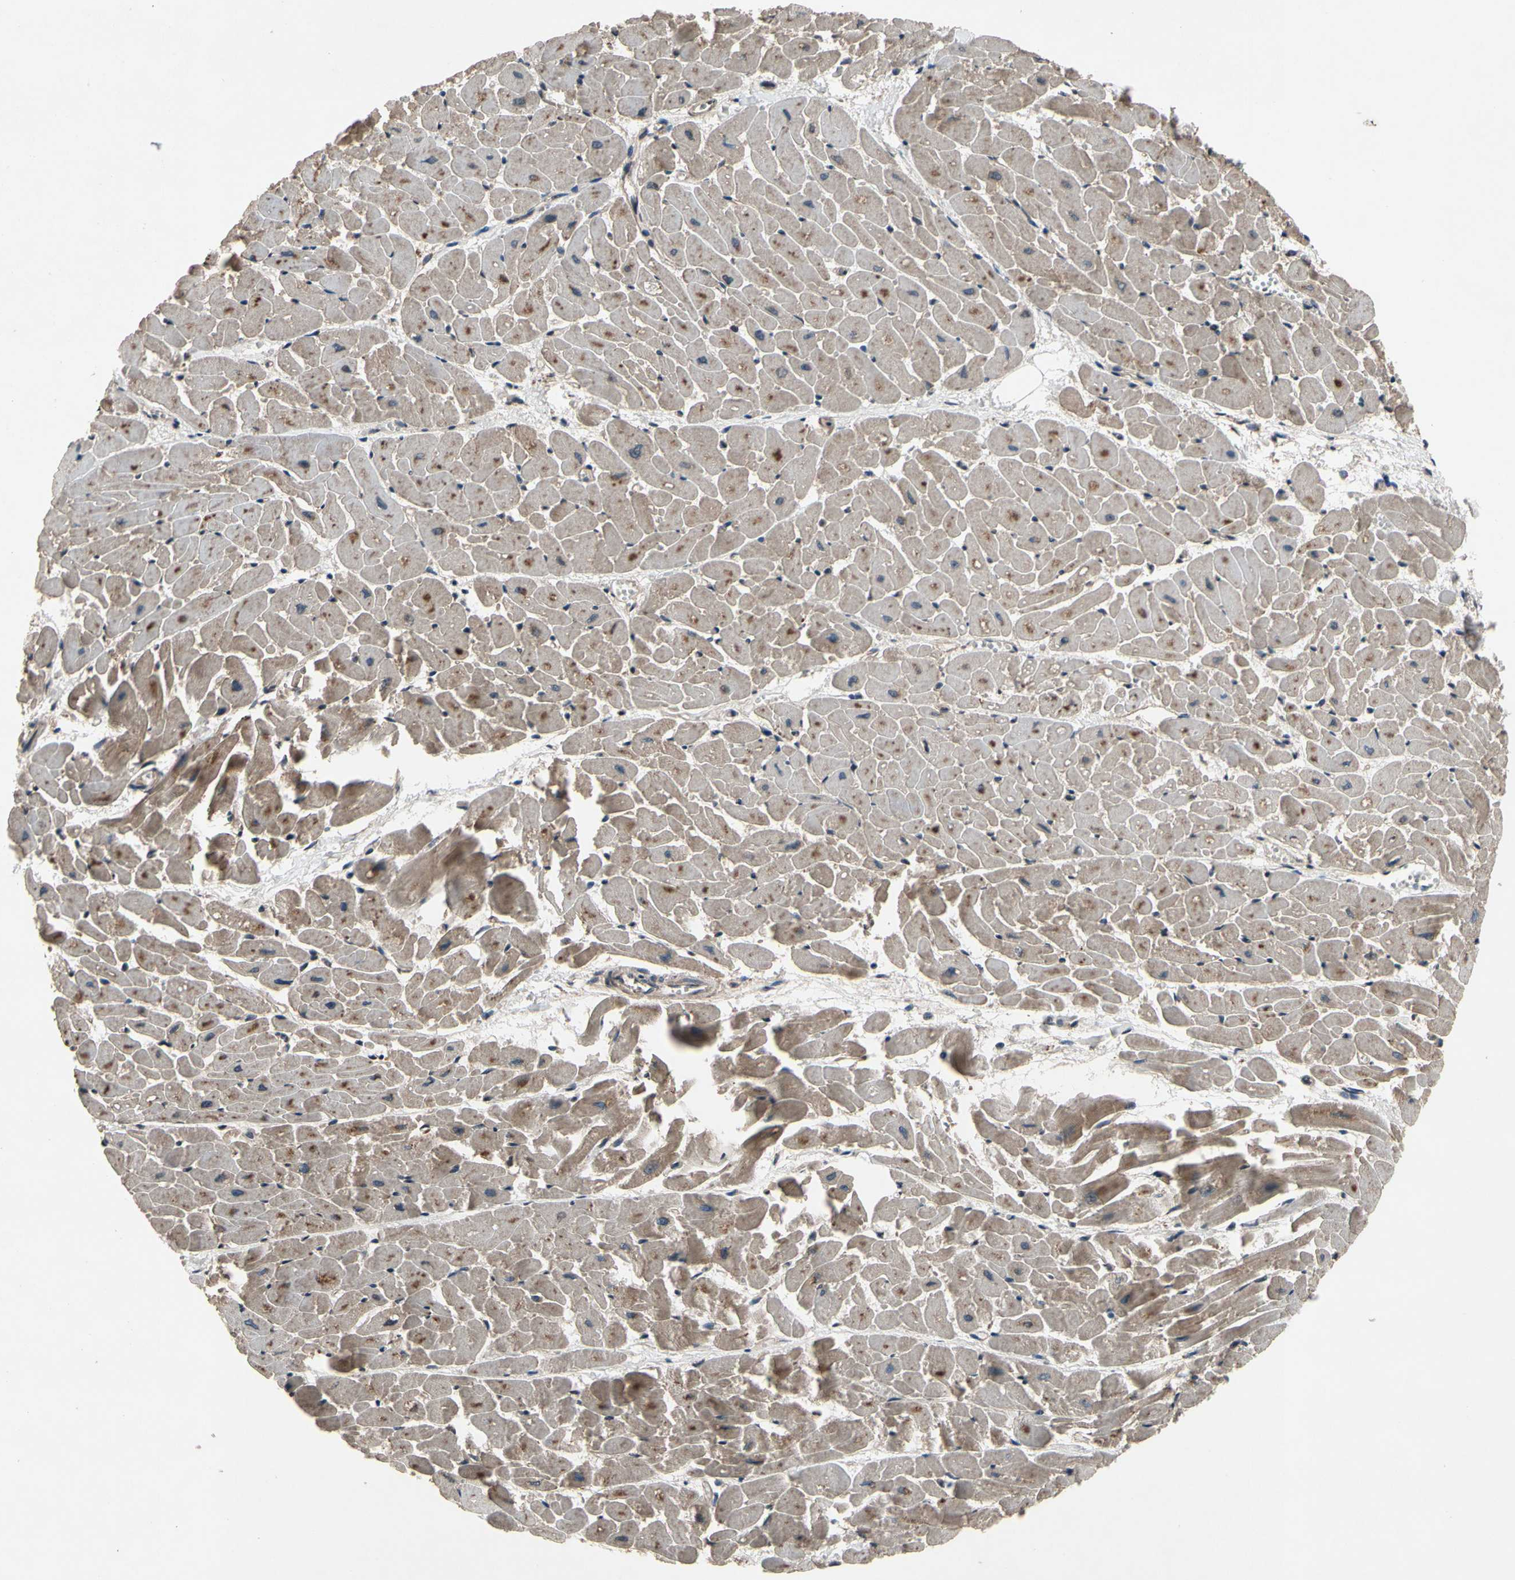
{"staining": {"intensity": "moderate", "quantity": "25%-75%", "location": "cytoplasmic/membranous"}, "tissue": "heart muscle", "cell_type": "Cardiomyocytes", "image_type": "normal", "snomed": [{"axis": "morphology", "description": "Normal tissue, NOS"}, {"axis": "topography", "description": "Heart"}], "caption": "An image of heart muscle stained for a protein exhibits moderate cytoplasmic/membranous brown staining in cardiomyocytes. The staining was performed using DAB (3,3'-diaminobenzidine) to visualize the protein expression in brown, while the nuclei were stained in blue with hematoxylin (Magnification: 20x).", "gene": "MBTPS2", "patient": {"sex": "female", "age": 19}}